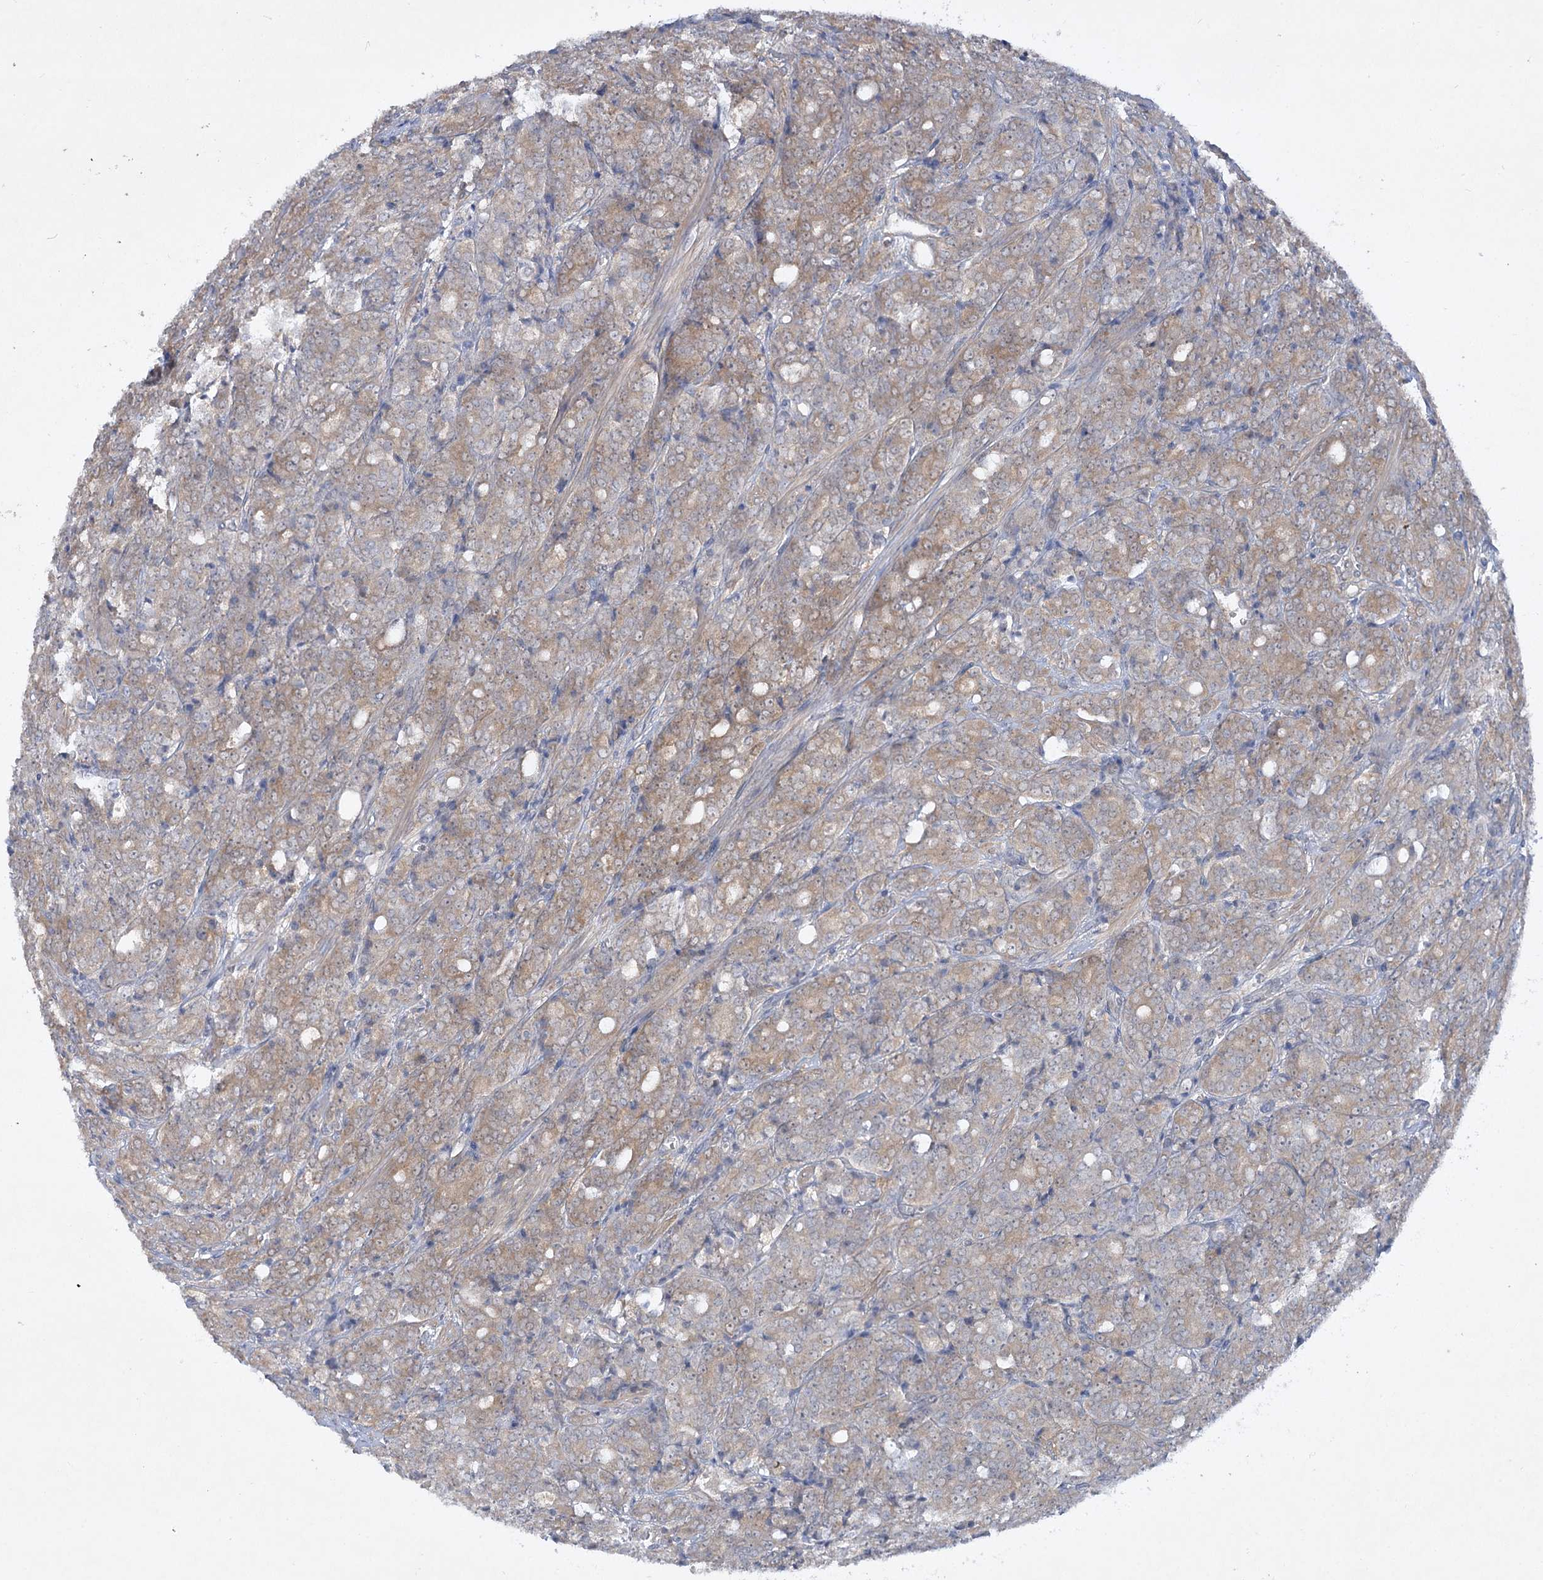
{"staining": {"intensity": "moderate", "quantity": ">75%", "location": "cytoplasmic/membranous"}, "tissue": "prostate cancer", "cell_type": "Tumor cells", "image_type": "cancer", "snomed": [{"axis": "morphology", "description": "Adenocarcinoma, High grade"}, {"axis": "topography", "description": "Prostate"}], "caption": "DAB (3,3'-diaminobenzidine) immunohistochemical staining of prostate cancer (adenocarcinoma (high-grade)) reveals moderate cytoplasmic/membranous protein staining in approximately >75% of tumor cells.", "gene": "AAMDC", "patient": {"sex": "male", "age": 62}}